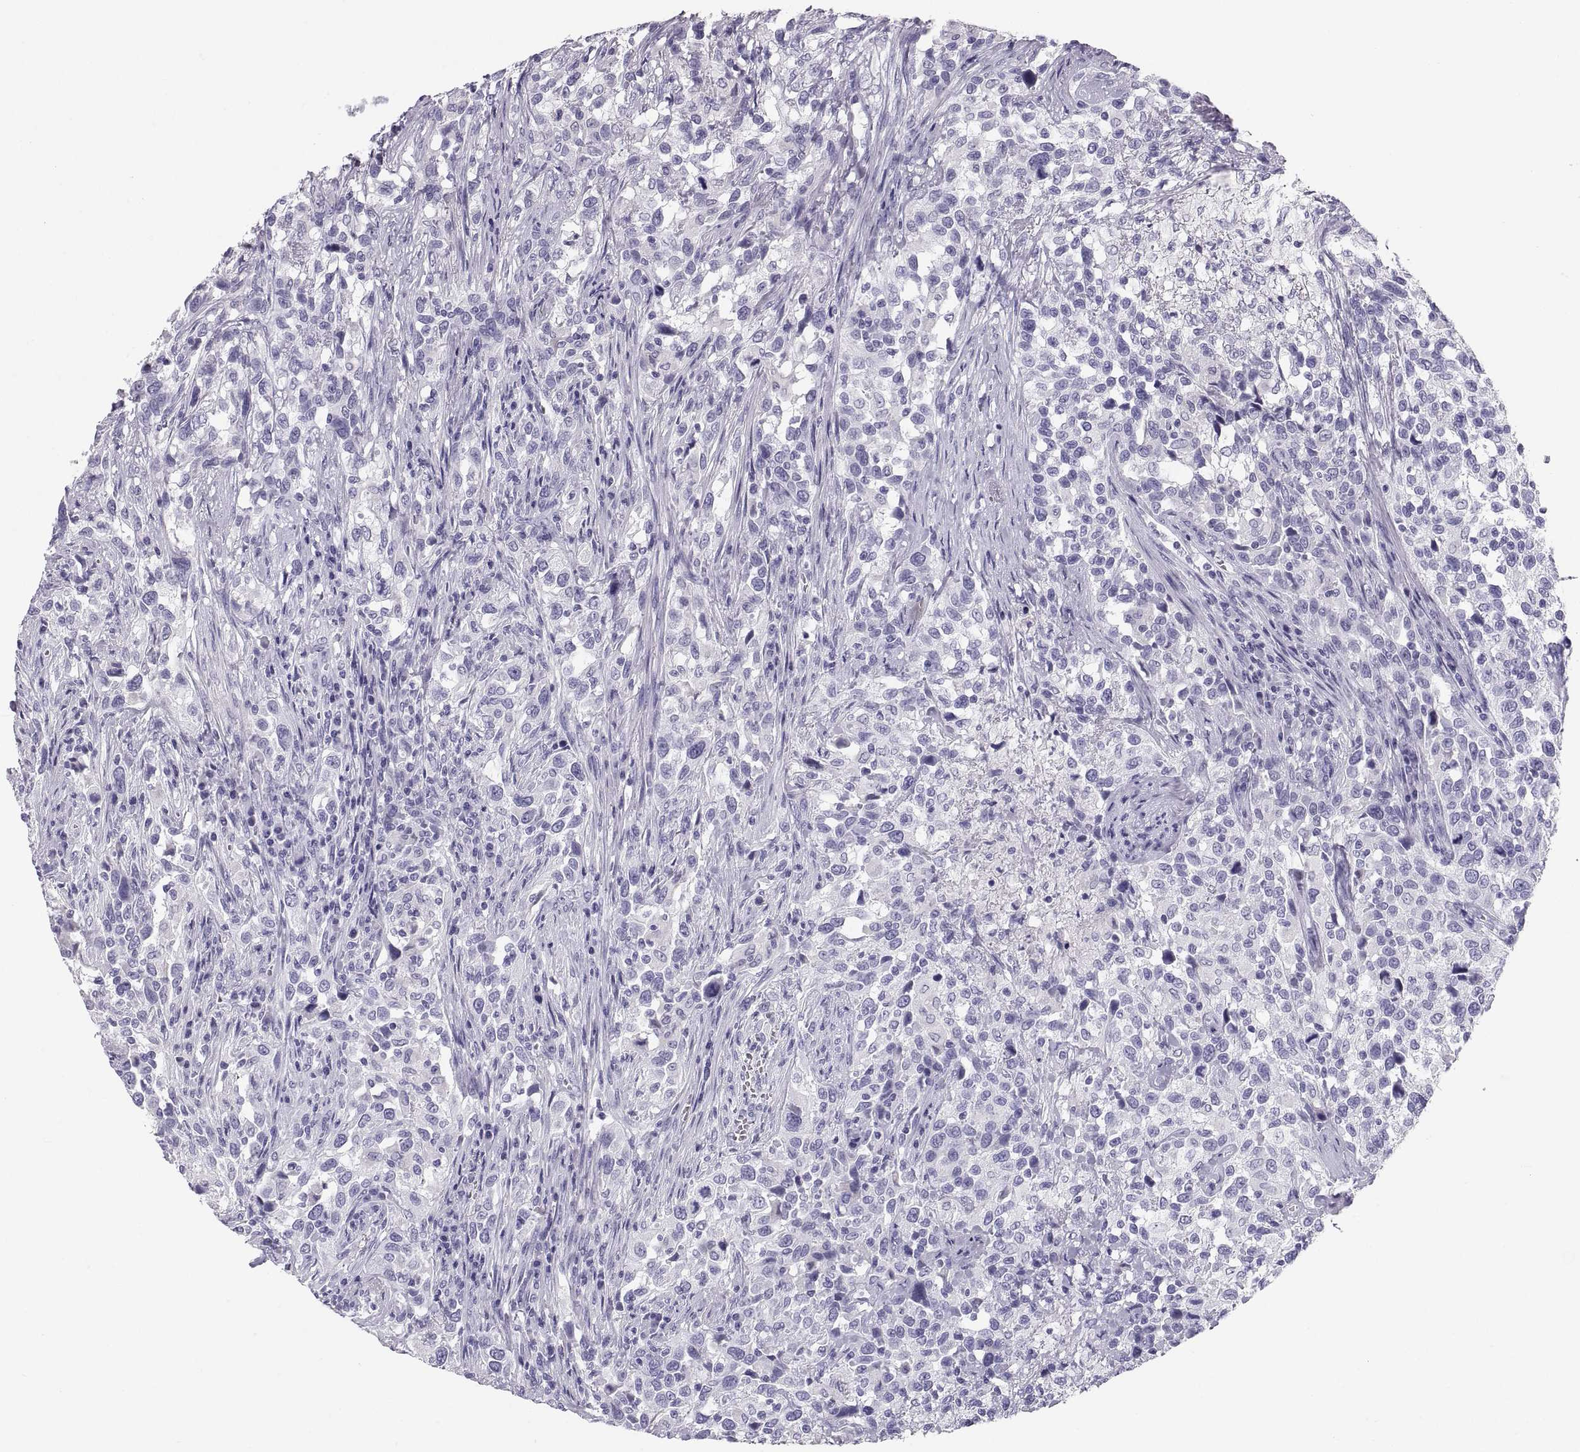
{"staining": {"intensity": "negative", "quantity": "none", "location": "none"}, "tissue": "urothelial cancer", "cell_type": "Tumor cells", "image_type": "cancer", "snomed": [{"axis": "morphology", "description": "Urothelial carcinoma, NOS"}, {"axis": "morphology", "description": "Urothelial carcinoma, High grade"}, {"axis": "topography", "description": "Urinary bladder"}], "caption": "Immunohistochemistry (IHC) of transitional cell carcinoma shows no positivity in tumor cells. The staining is performed using DAB brown chromogen with nuclei counter-stained in using hematoxylin.", "gene": "PAX2", "patient": {"sex": "female", "age": 64}}